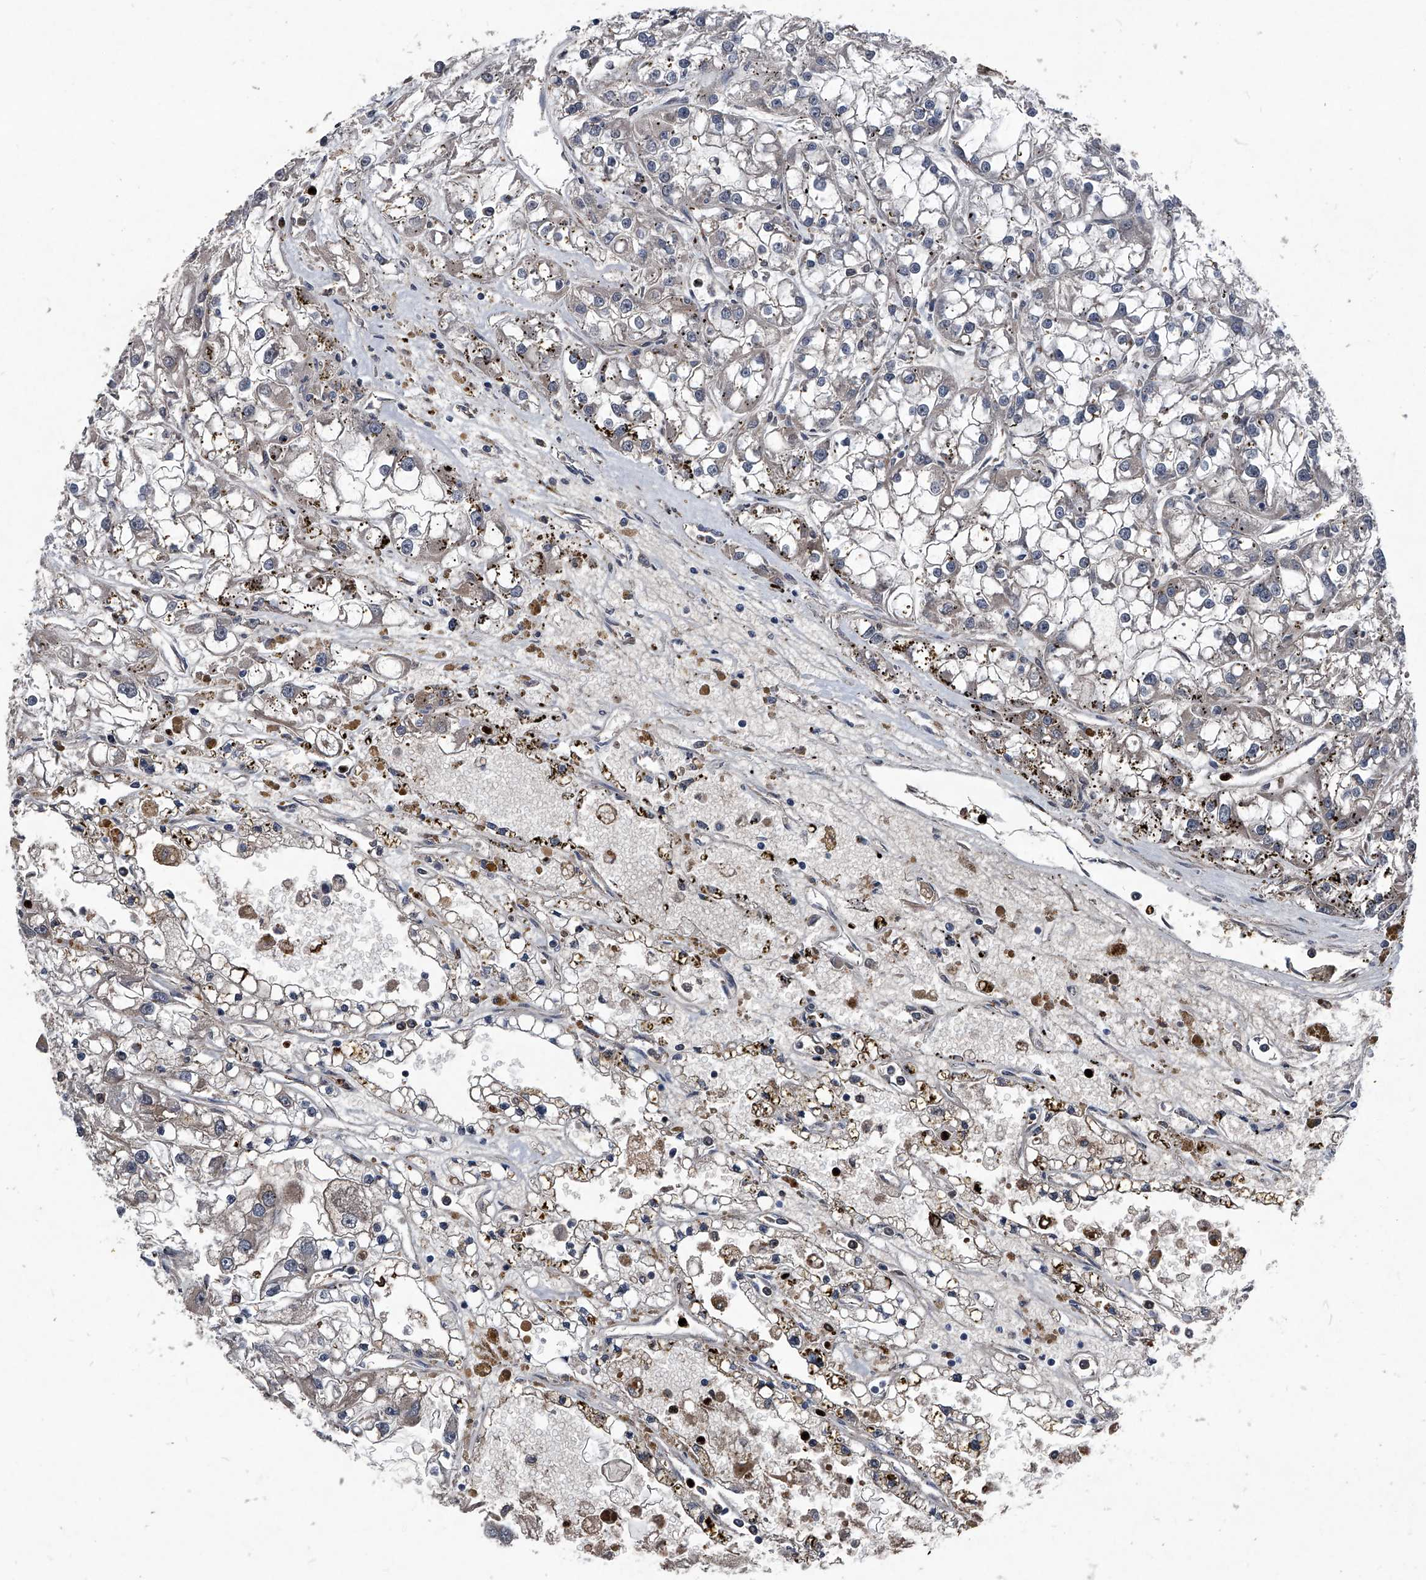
{"staining": {"intensity": "weak", "quantity": "<25%", "location": "cytoplasmic/membranous"}, "tissue": "renal cancer", "cell_type": "Tumor cells", "image_type": "cancer", "snomed": [{"axis": "morphology", "description": "Adenocarcinoma, NOS"}, {"axis": "topography", "description": "Kidney"}], "caption": "Immunohistochemistry image of neoplastic tissue: renal cancer (adenocarcinoma) stained with DAB demonstrates no significant protein staining in tumor cells. Nuclei are stained in blue.", "gene": "MAPKAP1", "patient": {"sex": "female", "age": 52}}